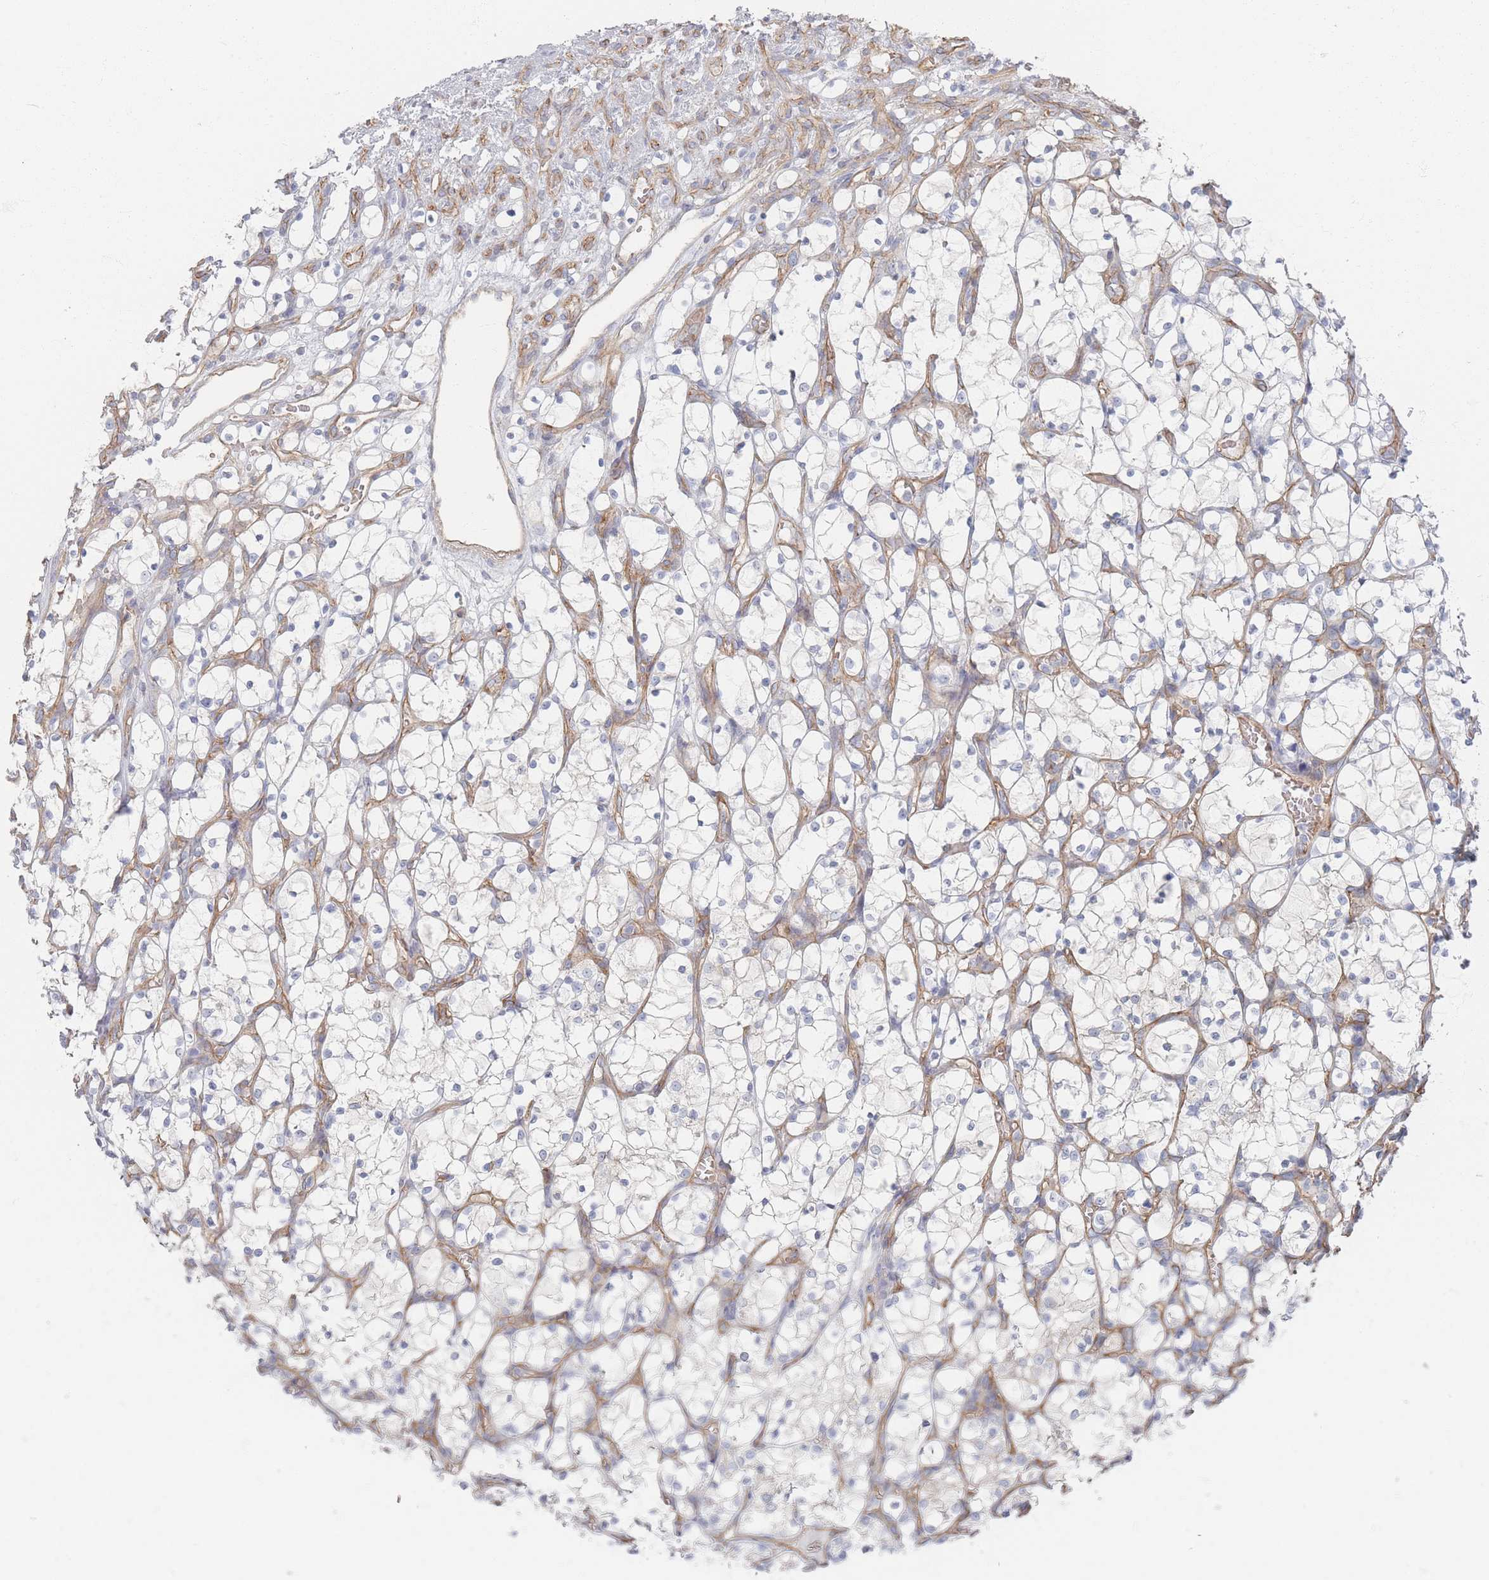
{"staining": {"intensity": "negative", "quantity": "none", "location": "none"}, "tissue": "renal cancer", "cell_type": "Tumor cells", "image_type": "cancer", "snomed": [{"axis": "morphology", "description": "Adenocarcinoma, NOS"}, {"axis": "topography", "description": "Kidney"}], "caption": "Tumor cells show no significant protein expression in adenocarcinoma (renal).", "gene": "GNB1", "patient": {"sex": "female", "age": 69}}